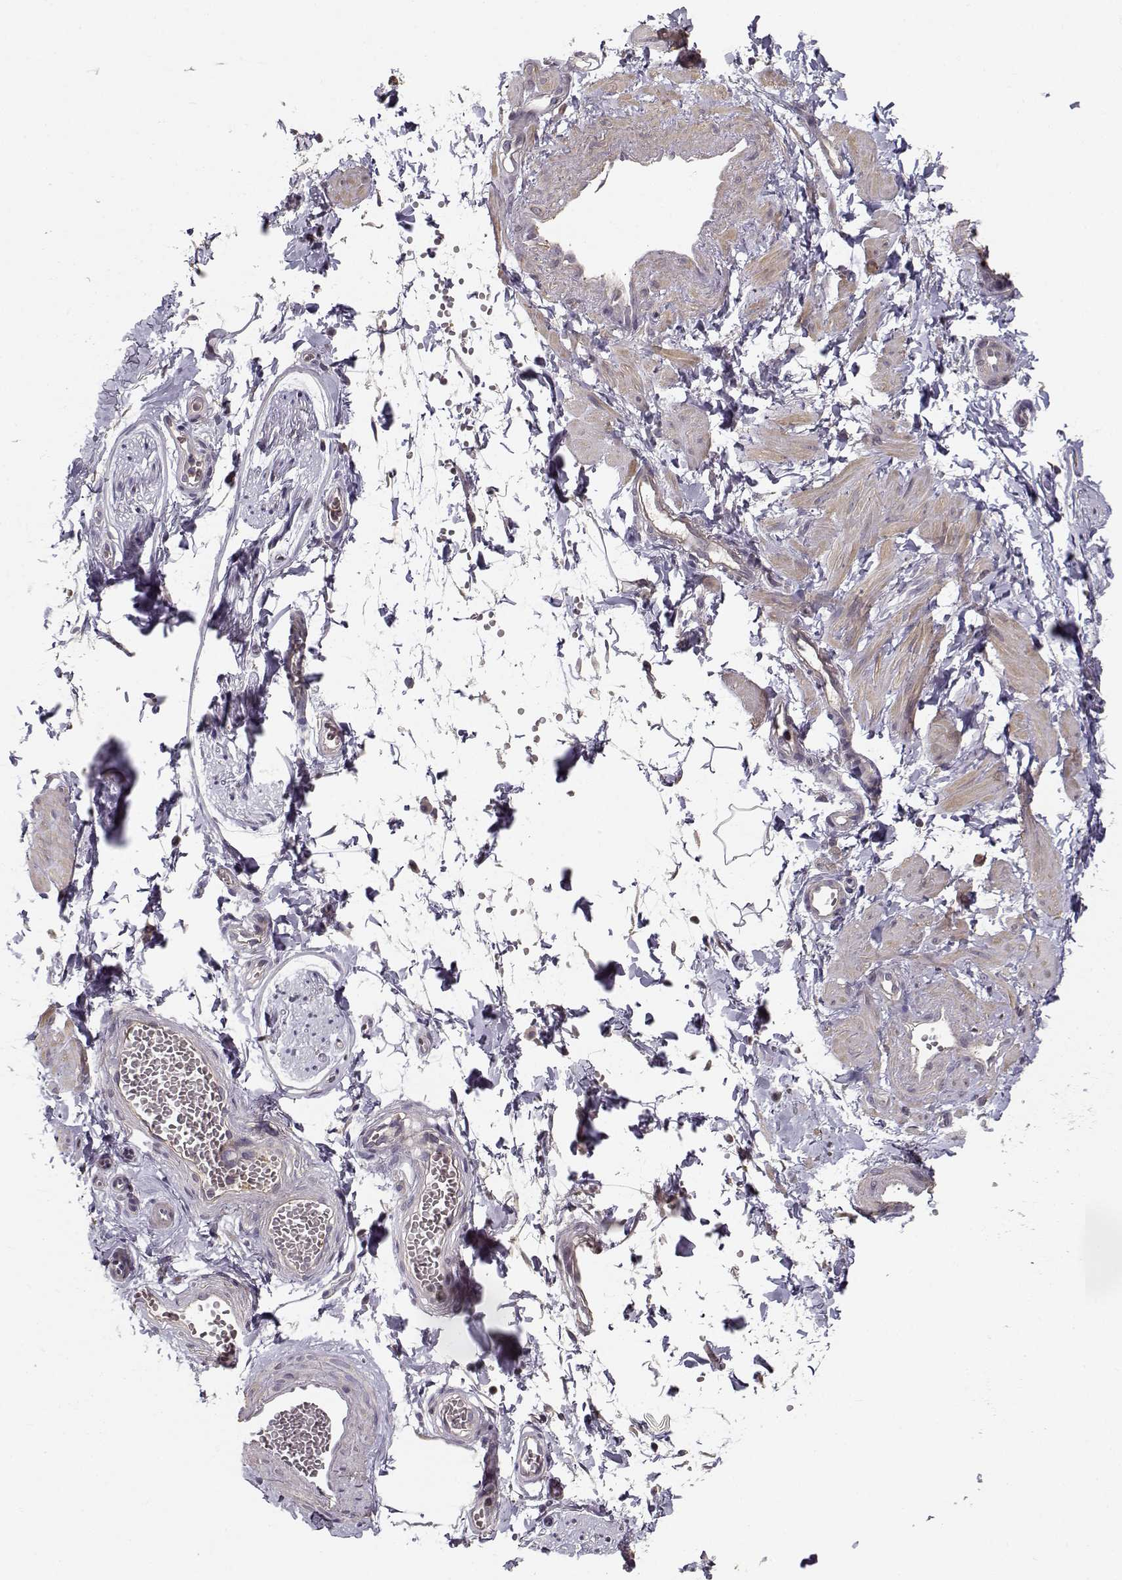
{"staining": {"intensity": "negative", "quantity": "none", "location": "none"}, "tissue": "adipose tissue", "cell_type": "Adipocytes", "image_type": "normal", "snomed": [{"axis": "morphology", "description": "Normal tissue, NOS"}, {"axis": "topography", "description": "Smooth muscle"}, {"axis": "topography", "description": "Peripheral nerve tissue"}], "caption": "IHC histopathology image of unremarkable adipose tissue: human adipose tissue stained with DAB demonstrates no significant protein positivity in adipocytes. (DAB (3,3'-diaminobenzidine) immunohistochemistry (IHC) with hematoxylin counter stain).", "gene": "ENTPD8", "patient": {"sex": "male", "age": 22}}